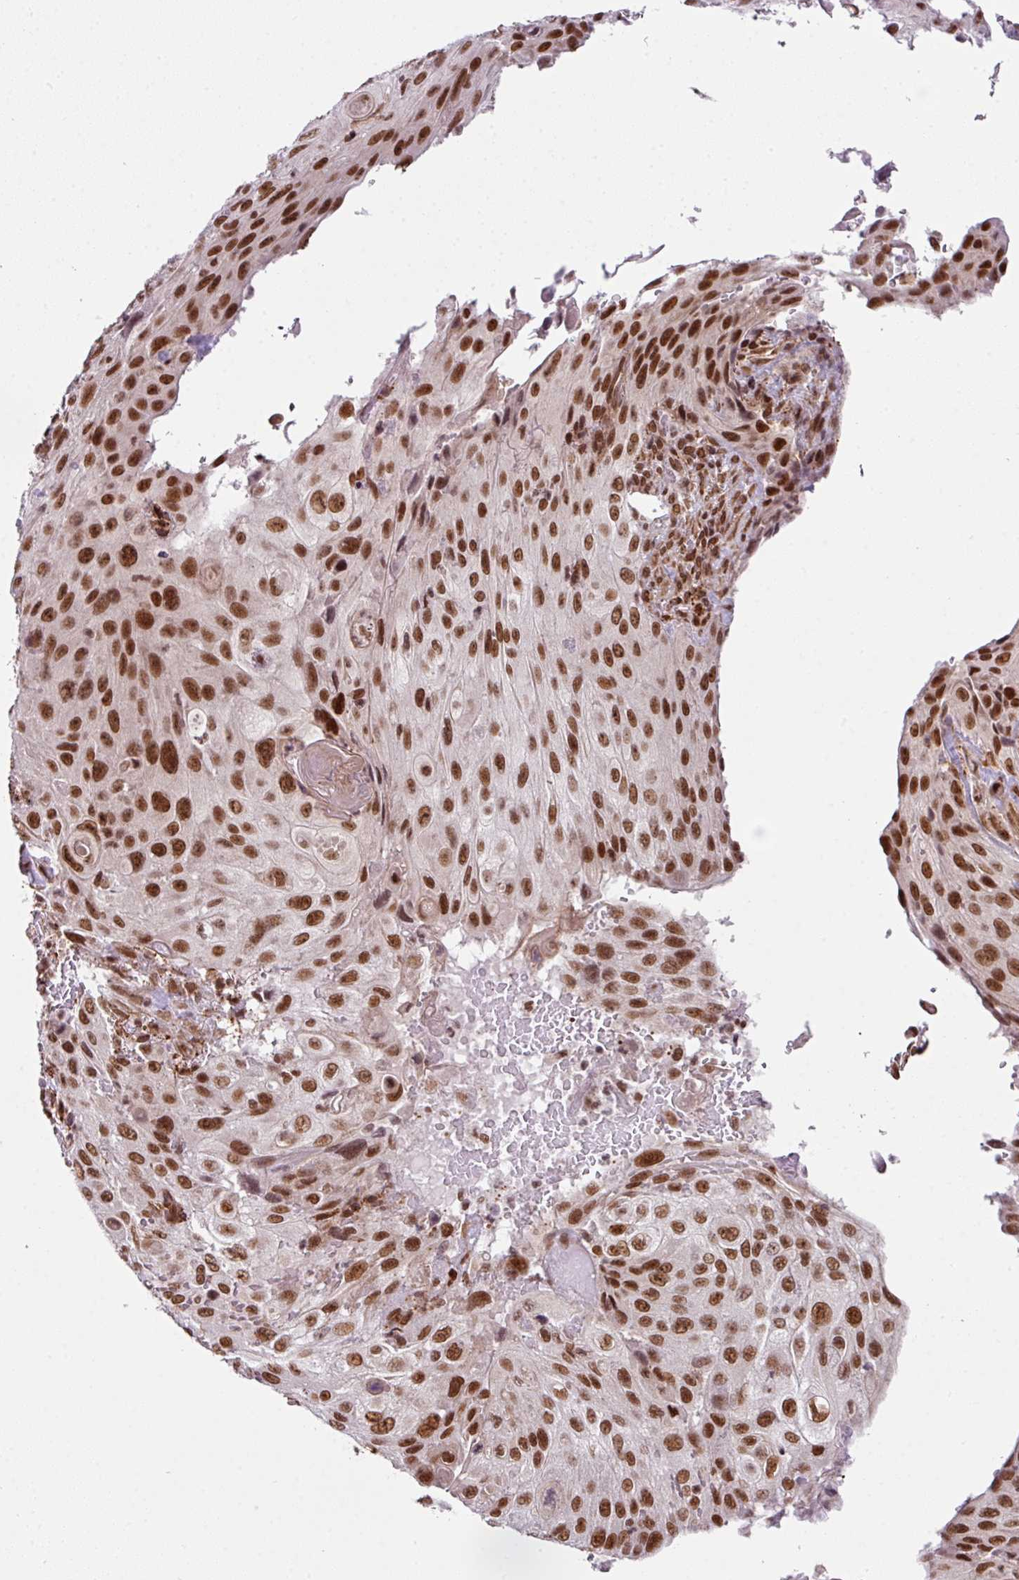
{"staining": {"intensity": "strong", "quantity": ">75%", "location": "nuclear"}, "tissue": "cervical cancer", "cell_type": "Tumor cells", "image_type": "cancer", "snomed": [{"axis": "morphology", "description": "Squamous cell carcinoma, NOS"}, {"axis": "topography", "description": "Cervix"}], "caption": "DAB (3,3'-diaminobenzidine) immunohistochemical staining of human cervical cancer (squamous cell carcinoma) exhibits strong nuclear protein expression in about >75% of tumor cells. Using DAB (brown) and hematoxylin (blue) stains, captured at high magnification using brightfield microscopy.", "gene": "NFYA", "patient": {"sex": "female", "age": 42}}